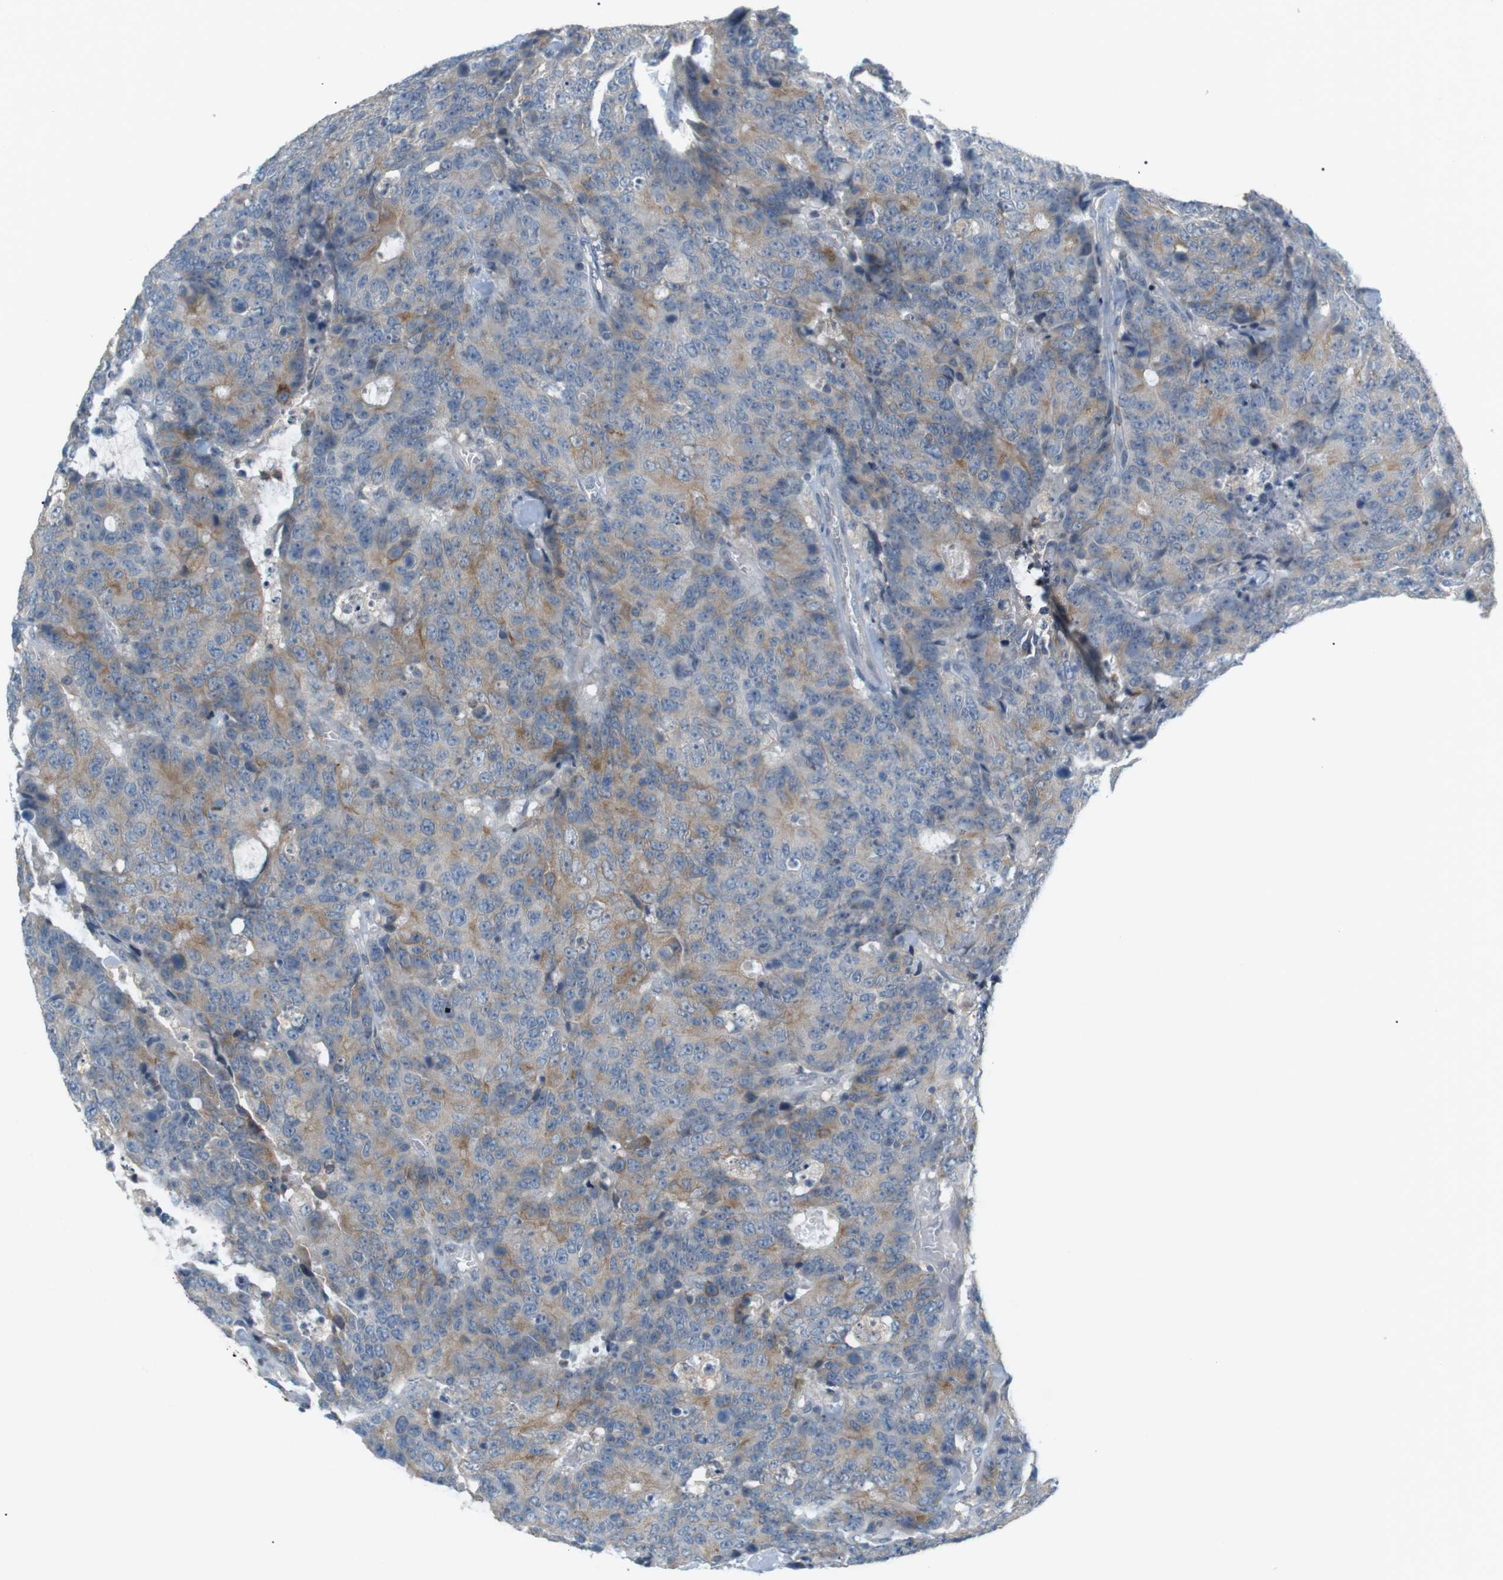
{"staining": {"intensity": "weak", "quantity": "25%-75%", "location": "cytoplasmic/membranous"}, "tissue": "colorectal cancer", "cell_type": "Tumor cells", "image_type": "cancer", "snomed": [{"axis": "morphology", "description": "Adenocarcinoma, NOS"}, {"axis": "topography", "description": "Colon"}], "caption": "A micrograph showing weak cytoplasmic/membranous expression in about 25%-75% of tumor cells in adenocarcinoma (colorectal), as visualized by brown immunohistochemical staining.", "gene": "RTN3", "patient": {"sex": "female", "age": 86}}